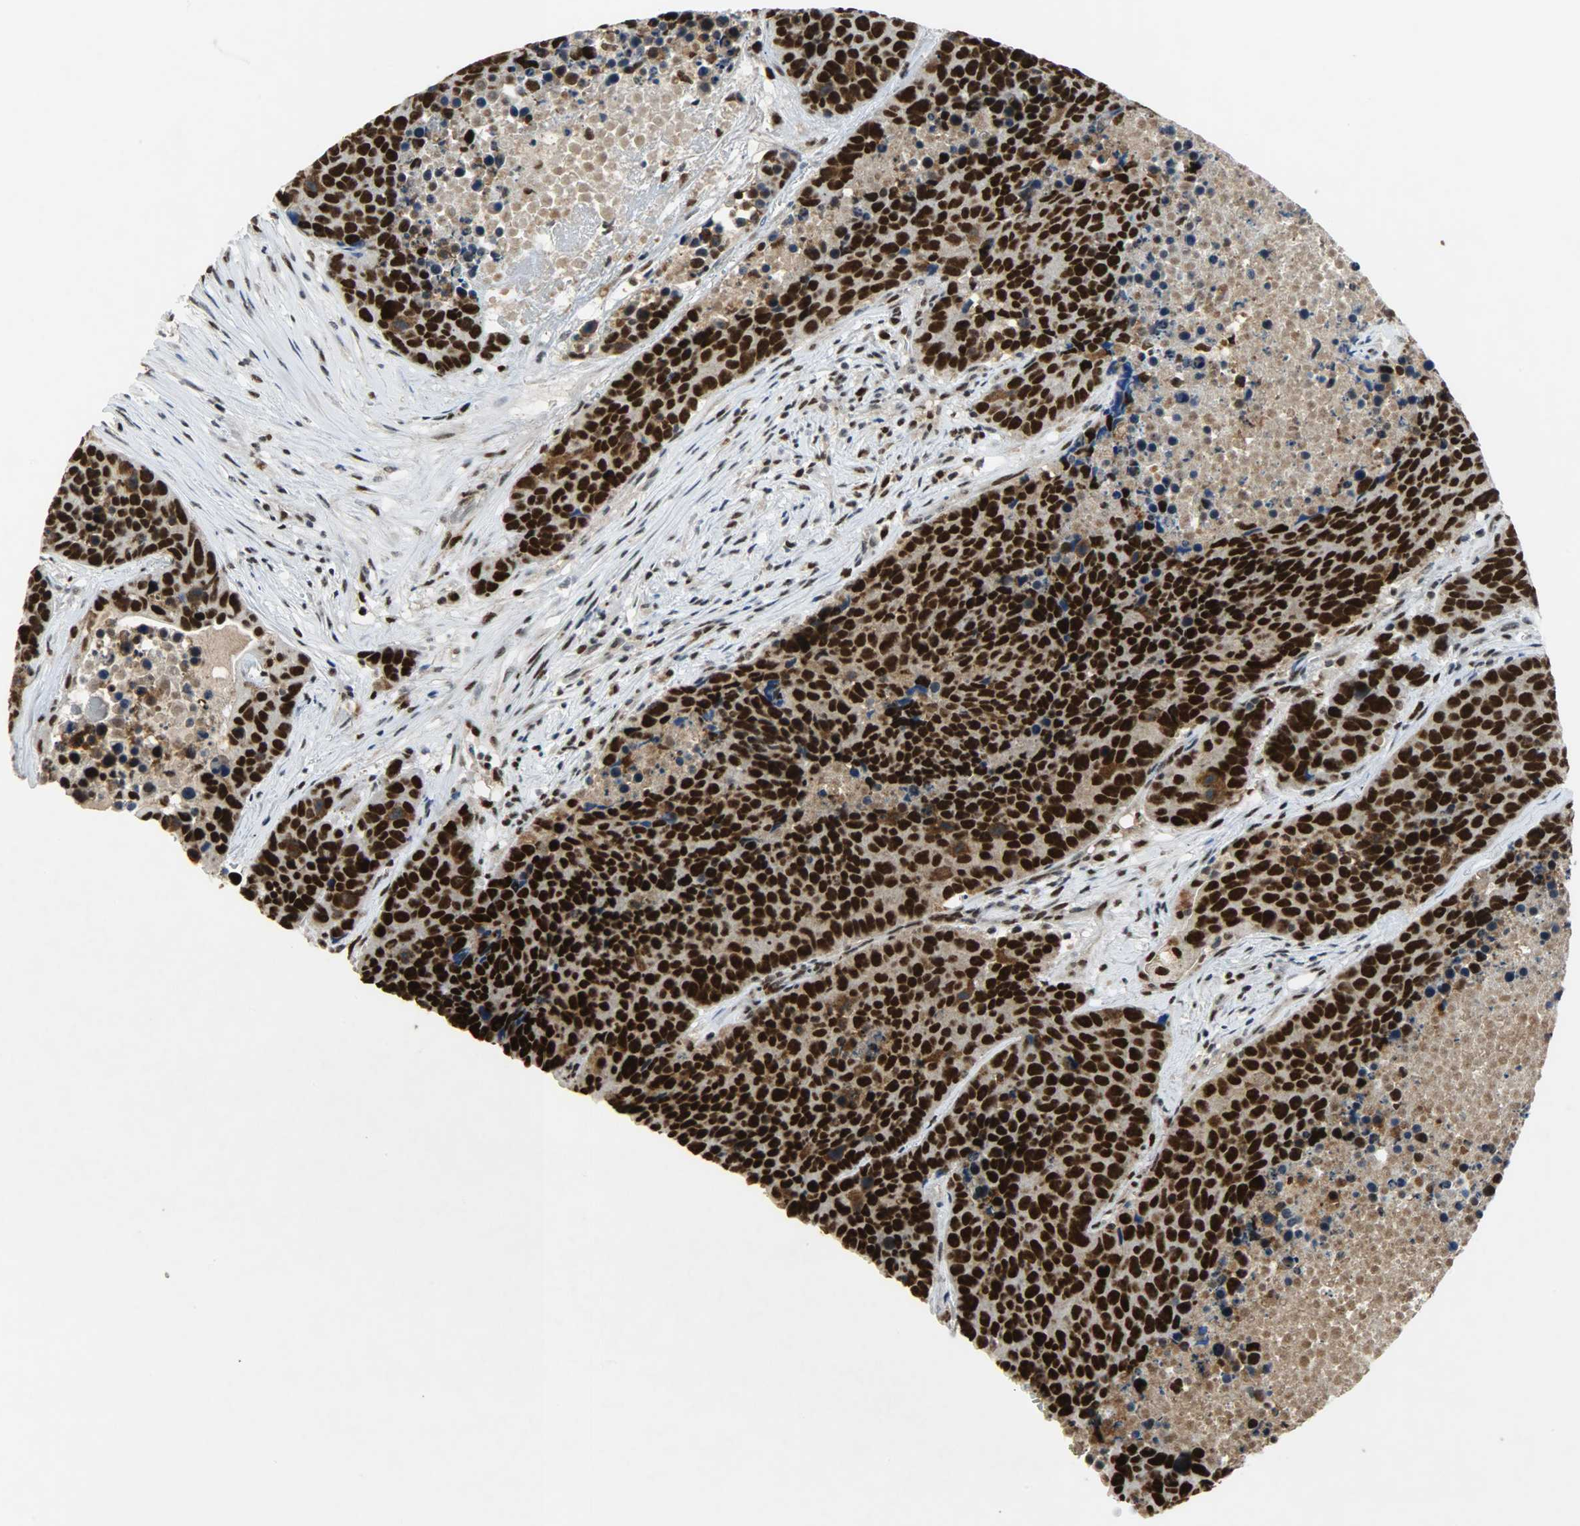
{"staining": {"intensity": "strong", "quantity": ">75%", "location": "nuclear"}, "tissue": "carcinoid", "cell_type": "Tumor cells", "image_type": "cancer", "snomed": [{"axis": "morphology", "description": "Carcinoid, malignant, NOS"}, {"axis": "topography", "description": "Lung"}], "caption": "Malignant carcinoid was stained to show a protein in brown. There is high levels of strong nuclear staining in approximately >75% of tumor cells.", "gene": "SSB", "patient": {"sex": "male", "age": 60}}